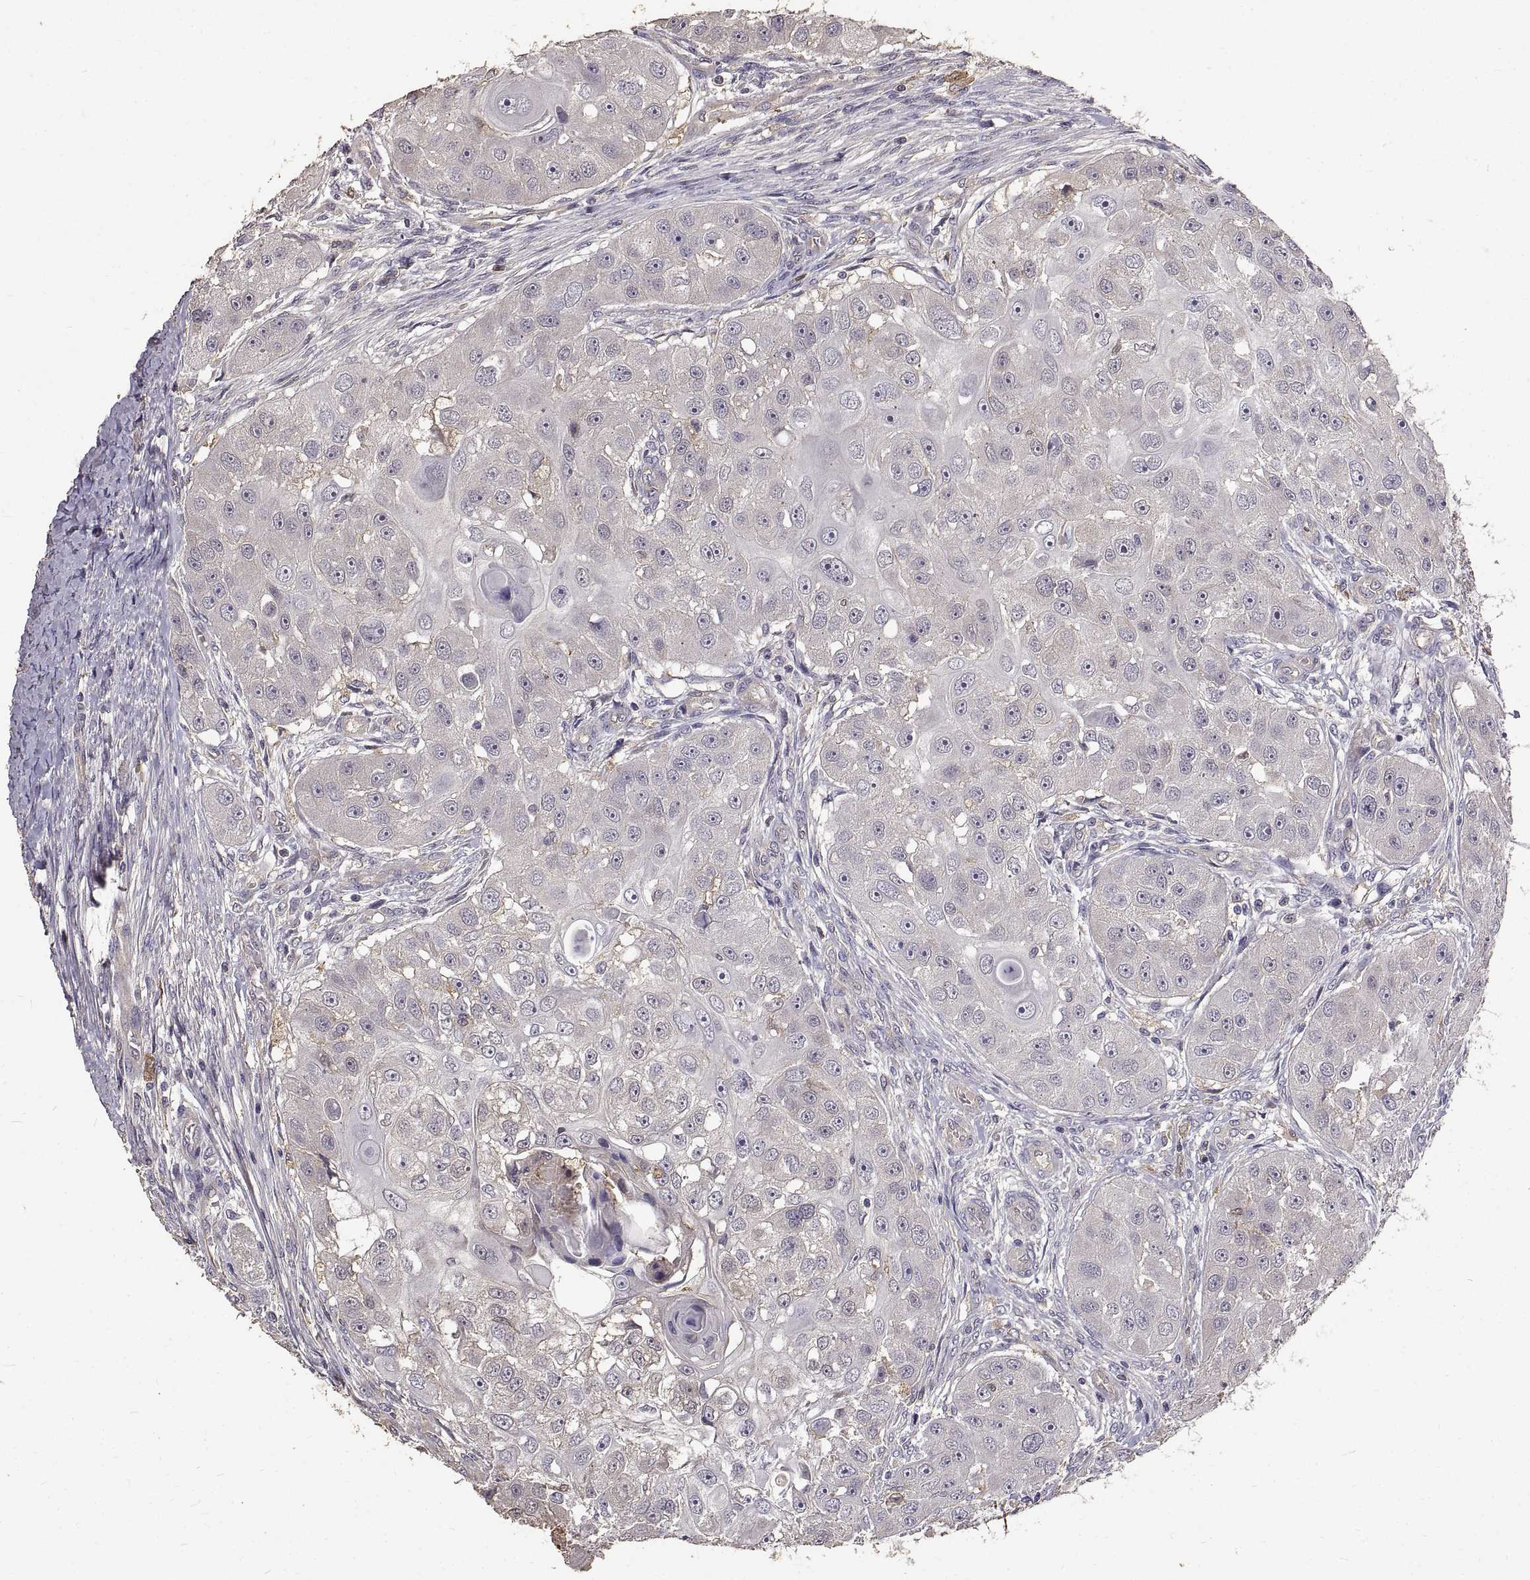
{"staining": {"intensity": "negative", "quantity": "none", "location": "none"}, "tissue": "head and neck cancer", "cell_type": "Tumor cells", "image_type": "cancer", "snomed": [{"axis": "morphology", "description": "Squamous cell carcinoma, NOS"}, {"axis": "topography", "description": "Head-Neck"}], "caption": "This is an IHC image of human head and neck cancer (squamous cell carcinoma). There is no expression in tumor cells.", "gene": "PEA15", "patient": {"sex": "male", "age": 51}}